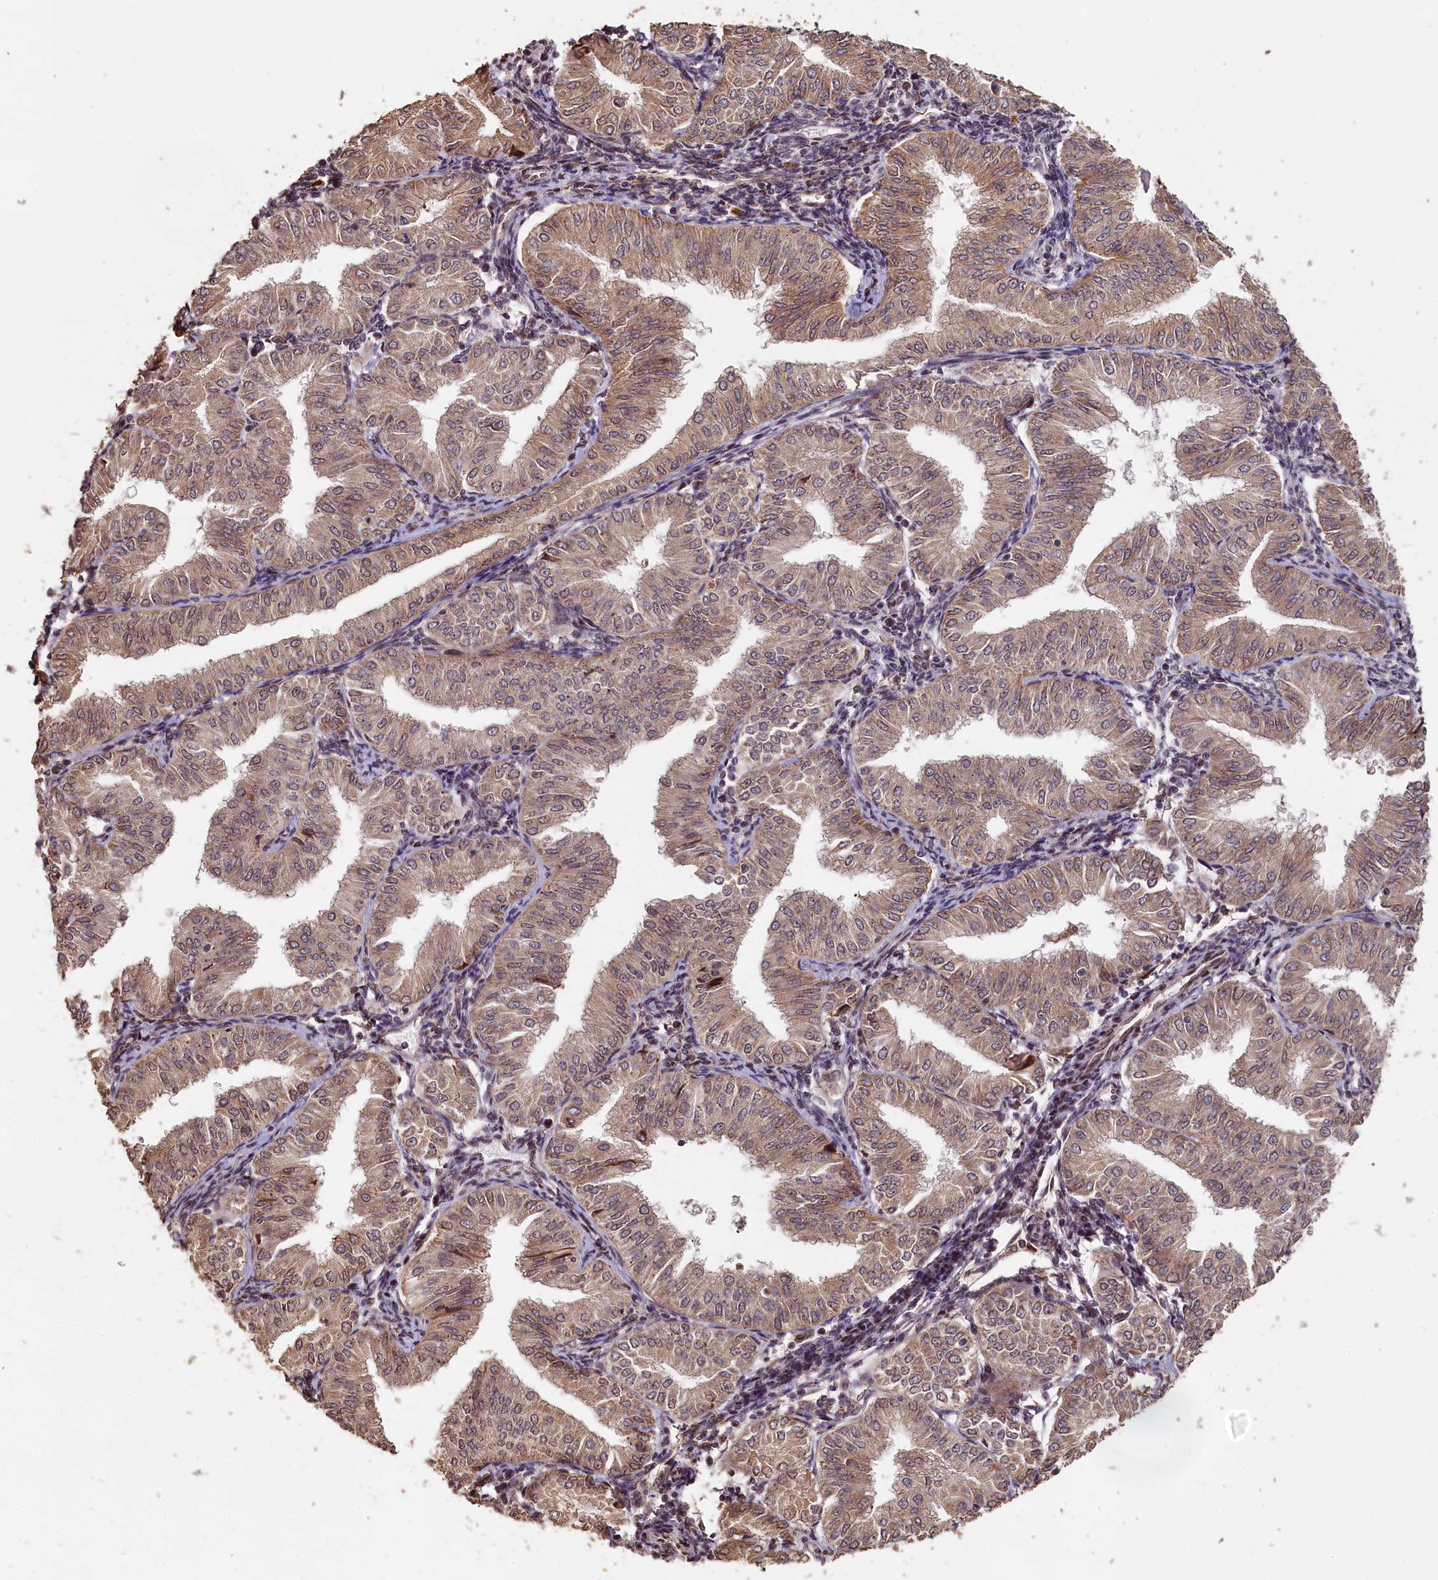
{"staining": {"intensity": "moderate", "quantity": ">75%", "location": "cytoplasmic/membranous,nuclear"}, "tissue": "endometrial cancer", "cell_type": "Tumor cells", "image_type": "cancer", "snomed": [{"axis": "morphology", "description": "Normal tissue, NOS"}, {"axis": "morphology", "description": "Adenocarcinoma, NOS"}, {"axis": "topography", "description": "Endometrium"}], "caption": "Brown immunohistochemical staining in human endometrial adenocarcinoma displays moderate cytoplasmic/membranous and nuclear staining in about >75% of tumor cells. (DAB (3,3'-diaminobenzidine) IHC with brightfield microscopy, high magnification).", "gene": "SLC38A7", "patient": {"sex": "female", "age": 53}}